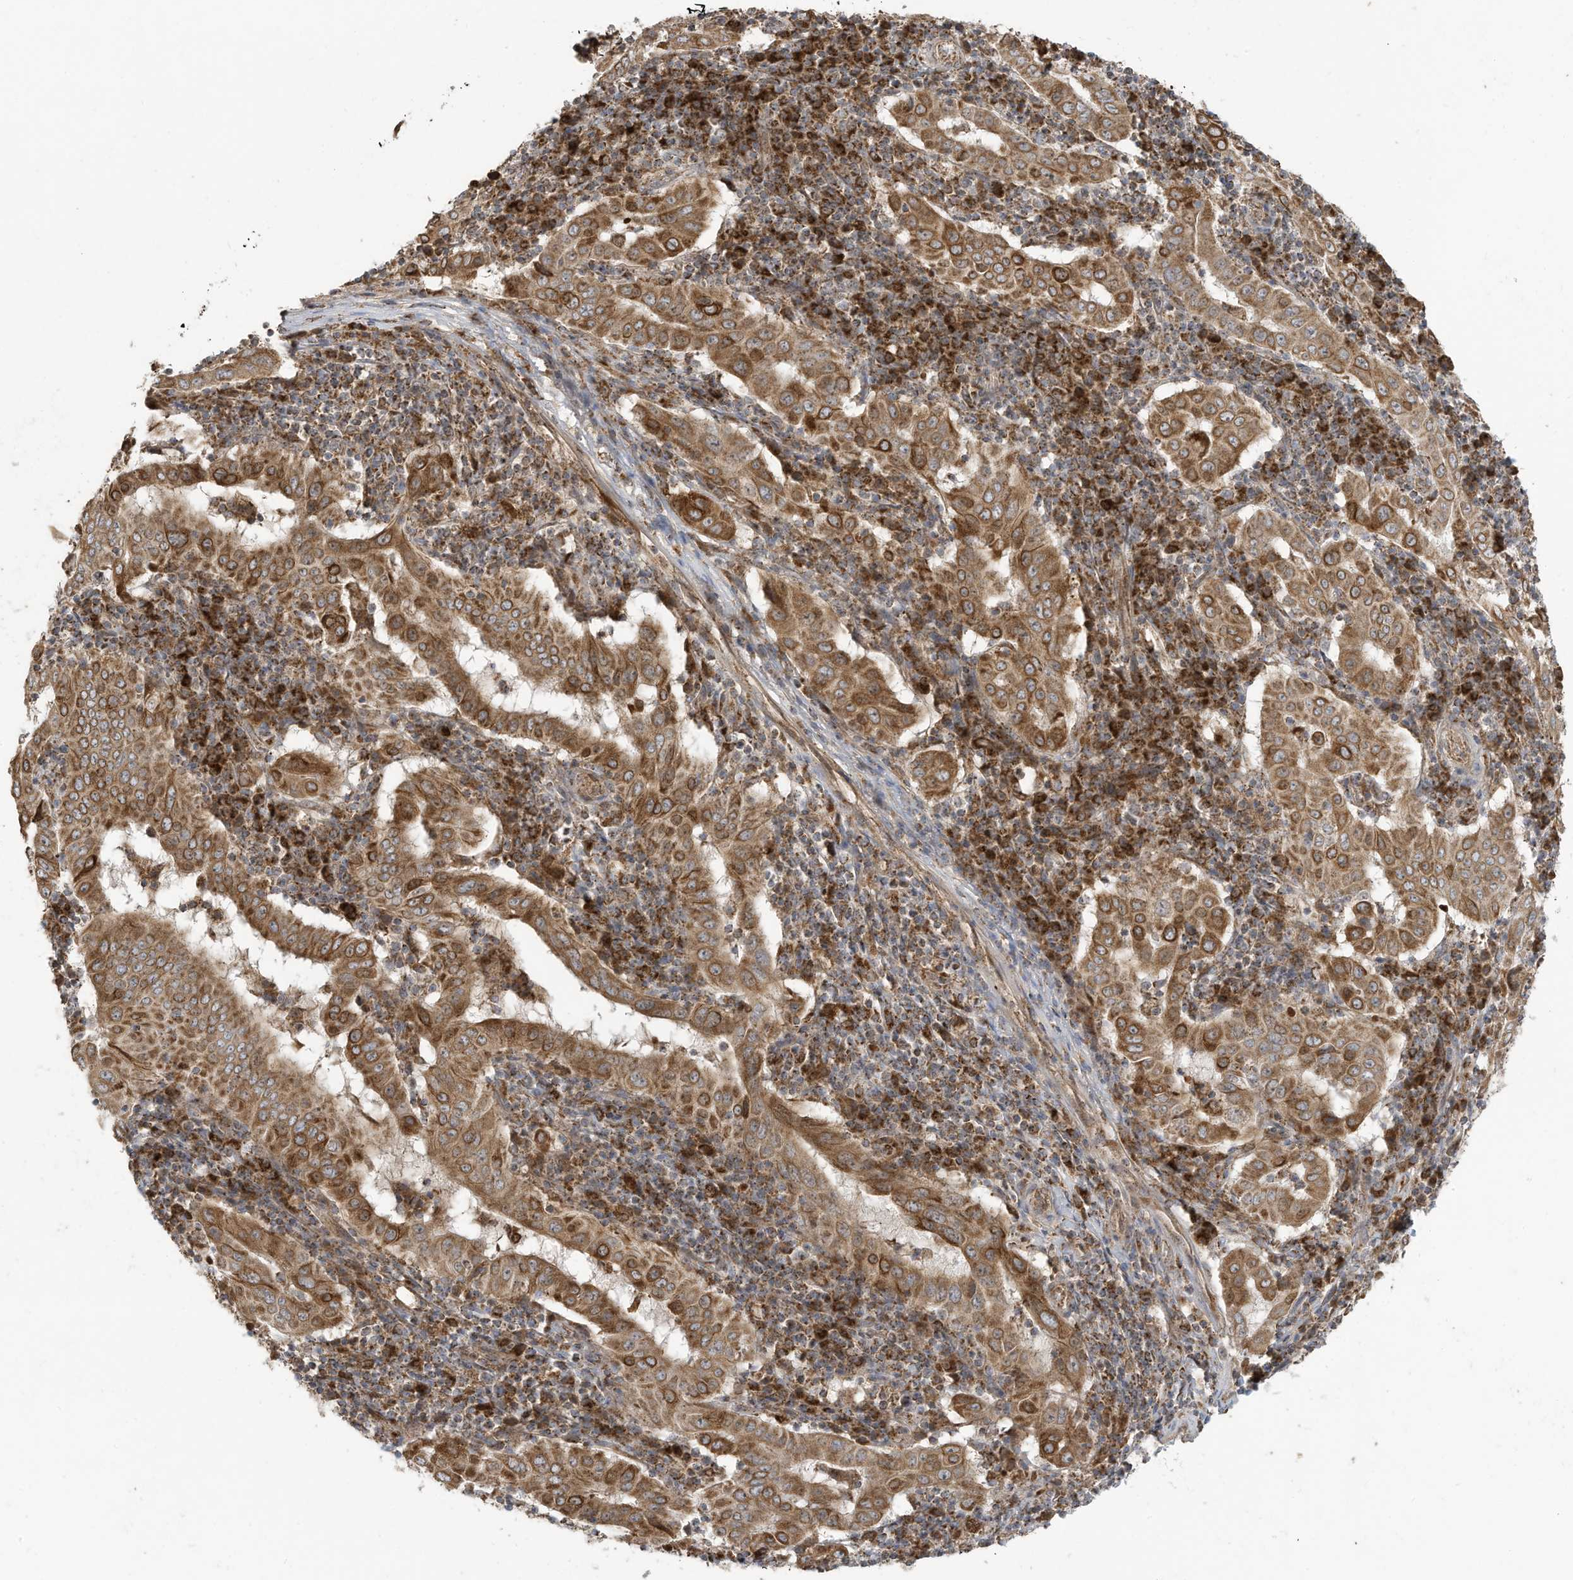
{"staining": {"intensity": "moderate", "quantity": ">75%", "location": "cytoplasmic/membranous"}, "tissue": "pancreatic cancer", "cell_type": "Tumor cells", "image_type": "cancer", "snomed": [{"axis": "morphology", "description": "Adenocarcinoma, NOS"}, {"axis": "topography", "description": "Pancreas"}], "caption": "Moderate cytoplasmic/membranous protein expression is present in approximately >75% of tumor cells in pancreatic cancer.", "gene": "C2orf74", "patient": {"sex": "male", "age": 63}}